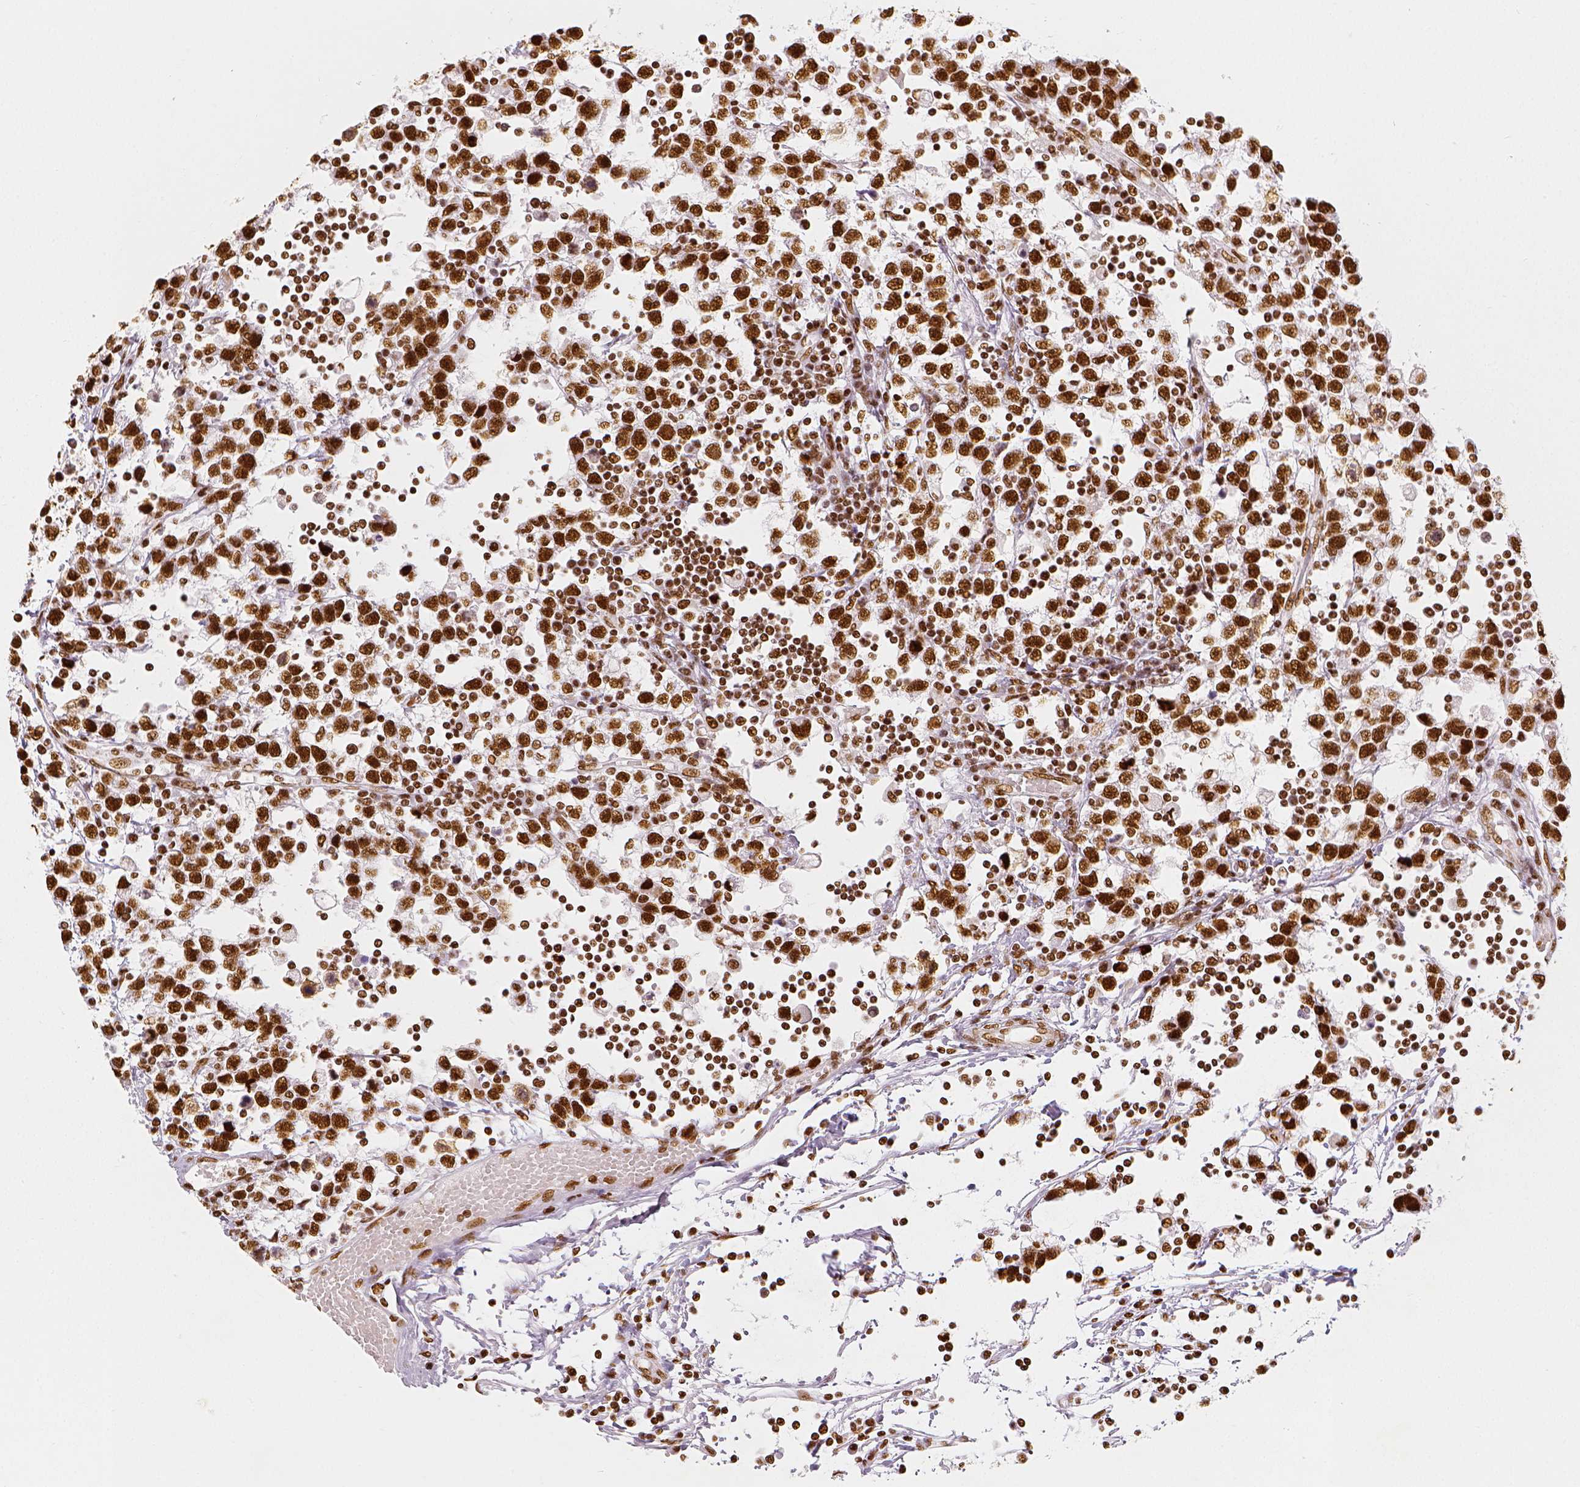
{"staining": {"intensity": "strong", "quantity": ">75%", "location": "nuclear"}, "tissue": "testis cancer", "cell_type": "Tumor cells", "image_type": "cancer", "snomed": [{"axis": "morphology", "description": "Seminoma, NOS"}, {"axis": "topography", "description": "Testis"}], "caption": "Immunohistochemistry (IHC) (DAB) staining of human testis cancer (seminoma) reveals strong nuclear protein positivity in about >75% of tumor cells.", "gene": "KDM5B", "patient": {"sex": "male", "age": 34}}